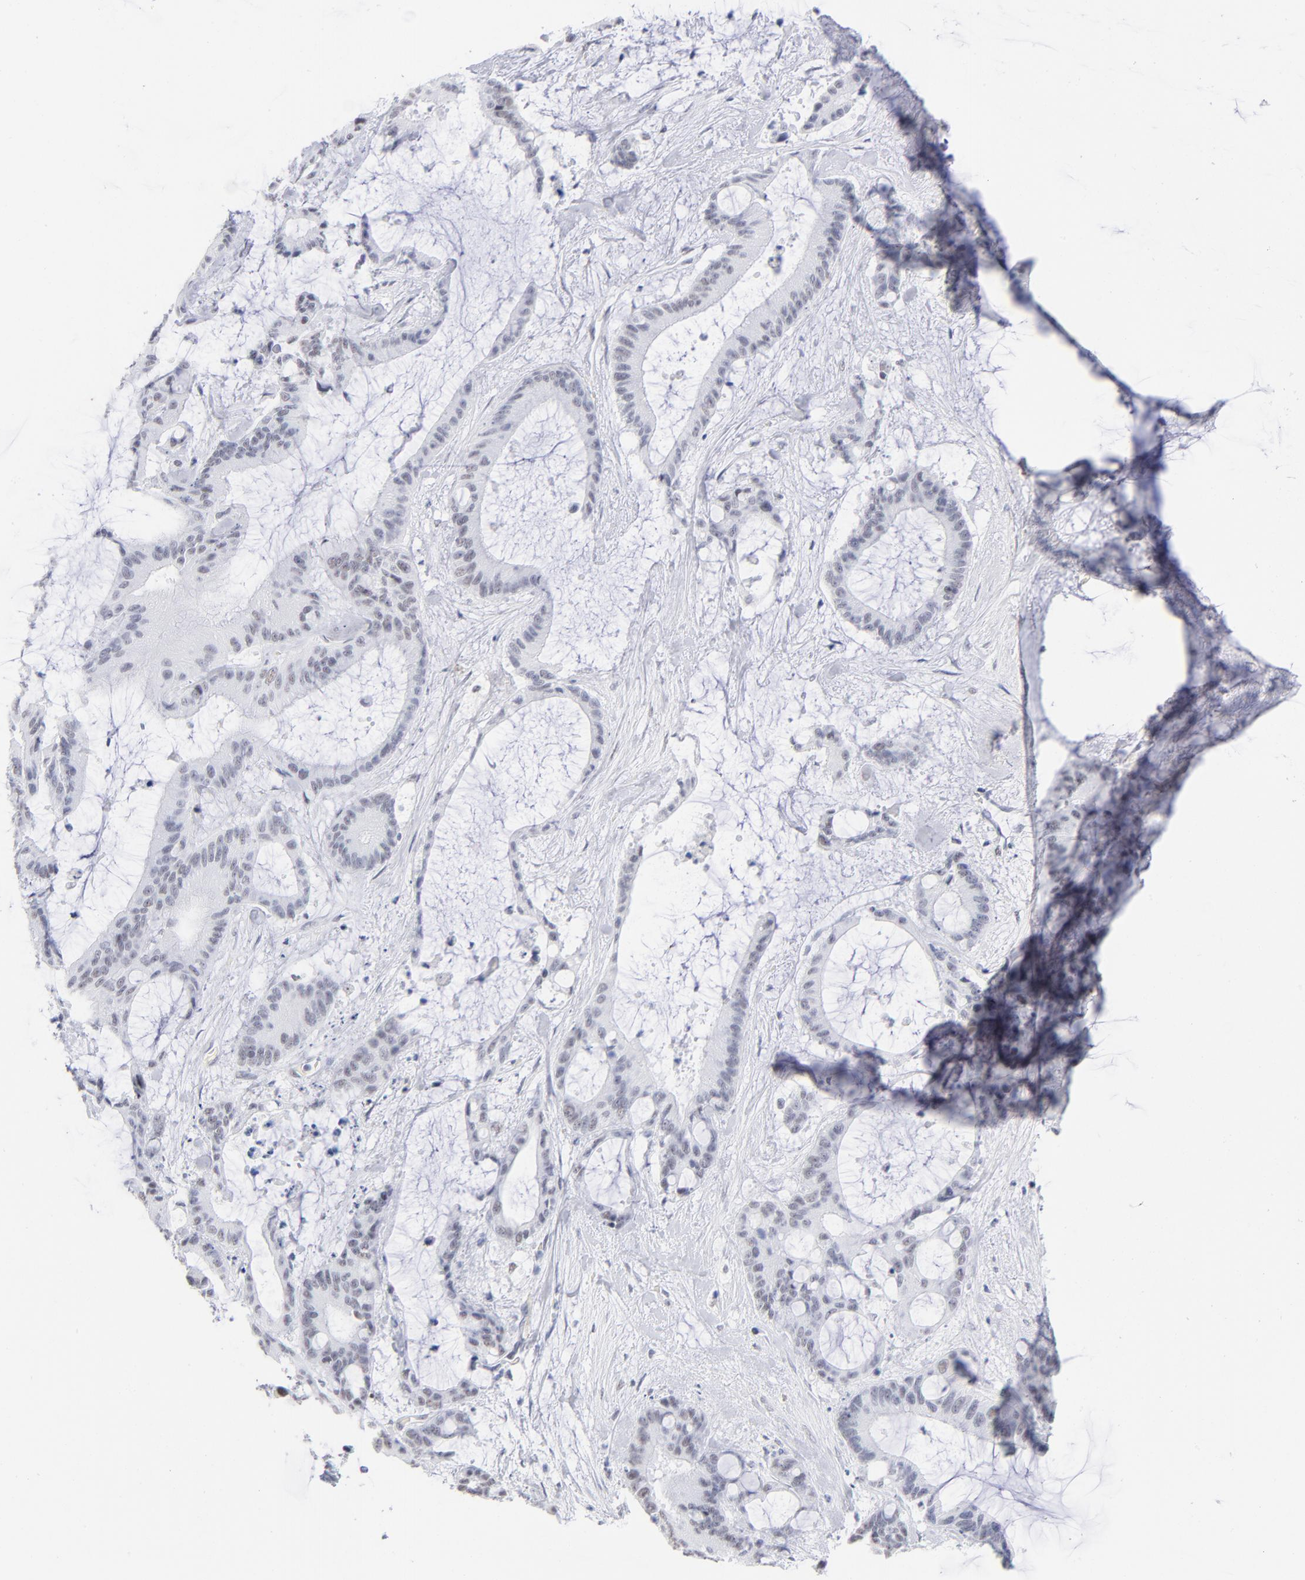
{"staining": {"intensity": "weak", "quantity": "<25%", "location": "nuclear"}, "tissue": "liver cancer", "cell_type": "Tumor cells", "image_type": "cancer", "snomed": [{"axis": "morphology", "description": "Cholangiocarcinoma"}, {"axis": "topography", "description": "Liver"}], "caption": "Tumor cells are negative for protein expression in human liver cancer.", "gene": "SNRPB", "patient": {"sex": "female", "age": 73}}